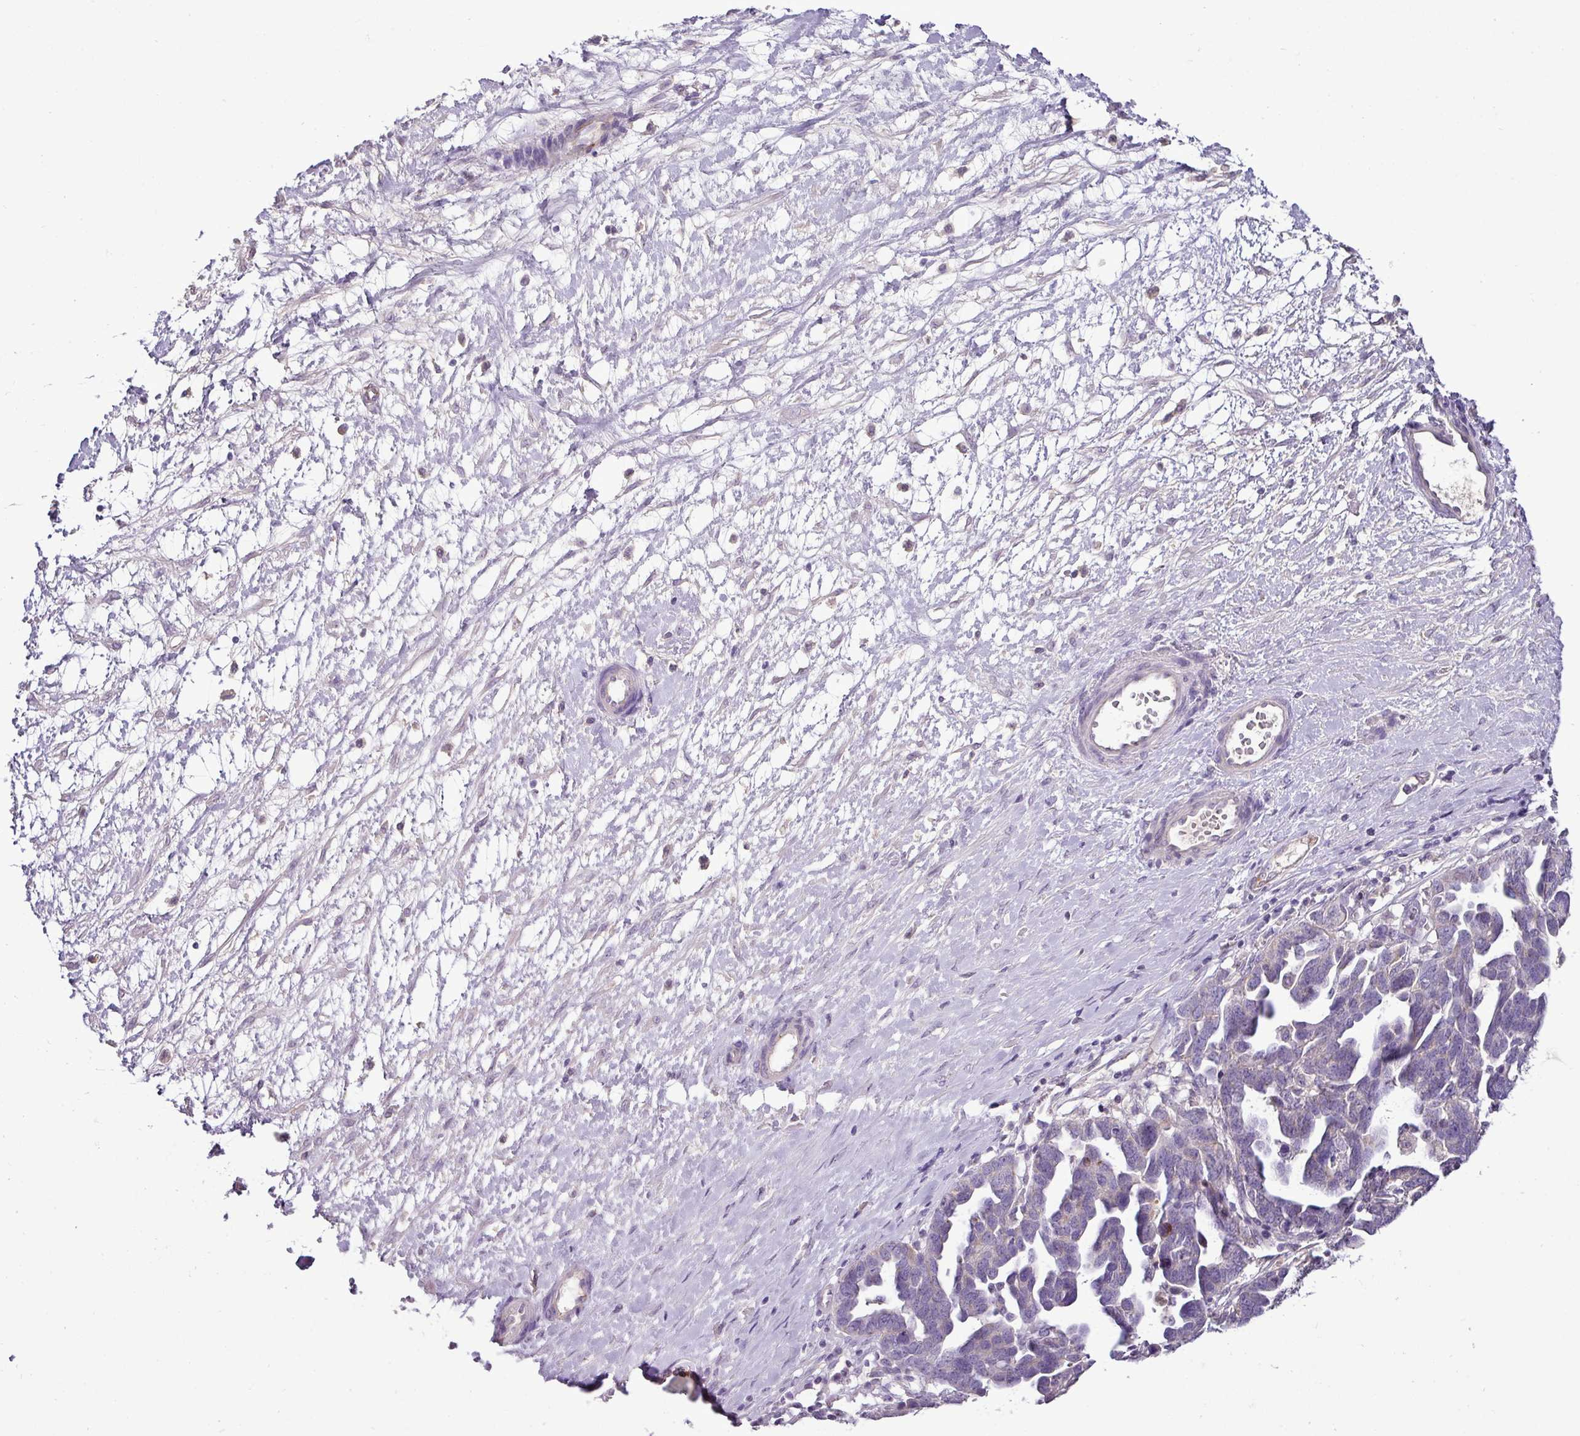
{"staining": {"intensity": "negative", "quantity": "none", "location": "none"}, "tissue": "ovarian cancer", "cell_type": "Tumor cells", "image_type": "cancer", "snomed": [{"axis": "morphology", "description": "Cystadenocarcinoma, serous, NOS"}, {"axis": "topography", "description": "Ovary"}], "caption": "An immunohistochemistry photomicrograph of ovarian cancer is shown. There is no staining in tumor cells of ovarian cancer. The staining was performed using DAB to visualize the protein expression in brown, while the nuclei were stained in blue with hematoxylin (Magnification: 20x).", "gene": "BRINP2", "patient": {"sex": "female", "age": 54}}